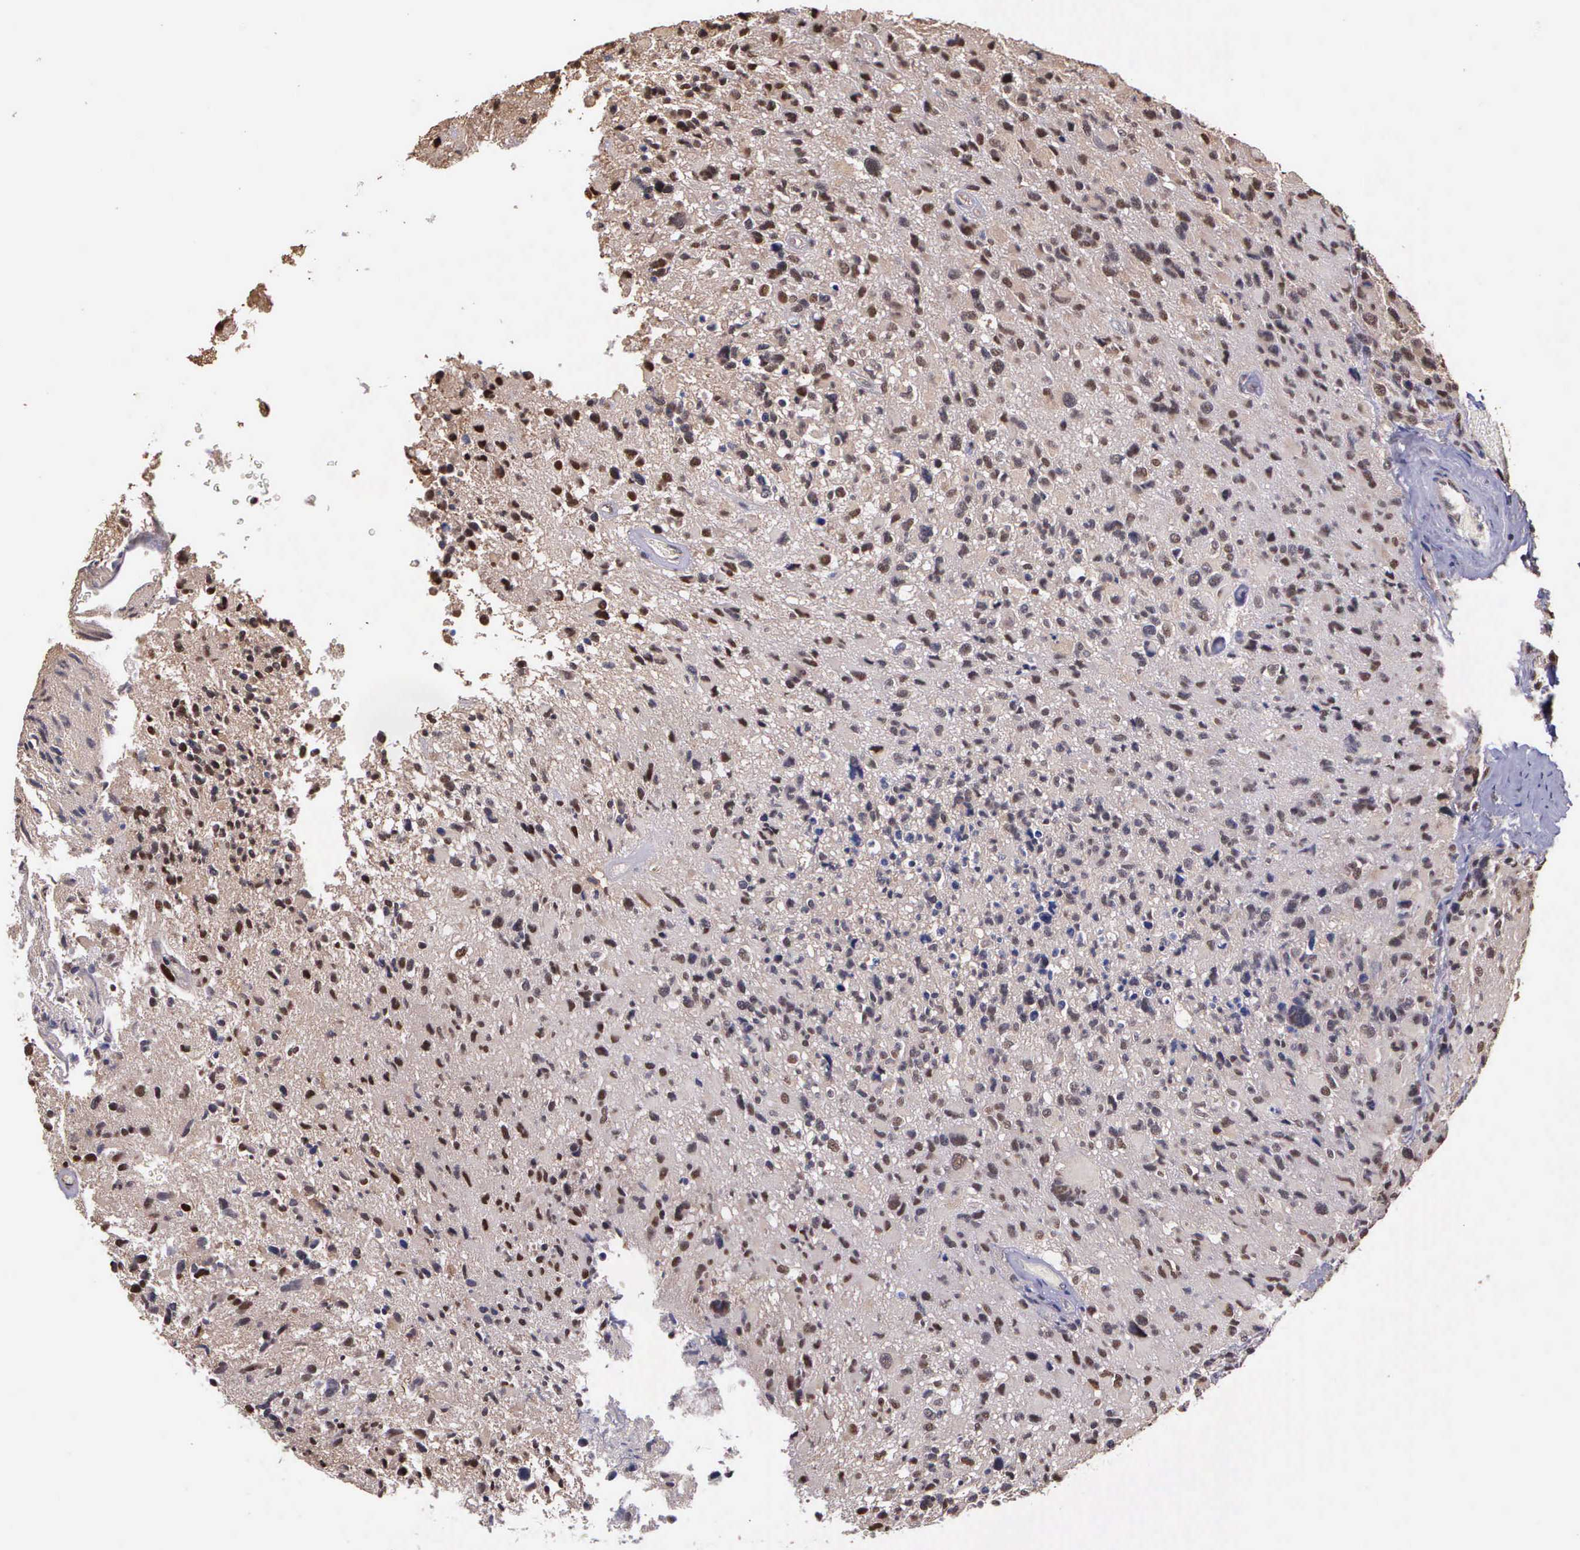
{"staining": {"intensity": "weak", "quantity": ">75%", "location": "cytoplasmic/membranous,nuclear"}, "tissue": "glioma", "cell_type": "Tumor cells", "image_type": "cancer", "snomed": [{"axis": "morphology", "description": "Glioma, malignant, High grade"}, {"axis": "topography", "description": "Brain"}], "caption": "IHC image of neoplastic tissue: human glioma stained using IHC shows low levels of weak protein expression localized specifically in the cytoplasmic/membranous and nuclear of tumor cells, appearing as a cytoplasmic/membranous and nuclear brown color.", "gene": "PSMC1", "patient": {"sex": "male", "age": 69}}